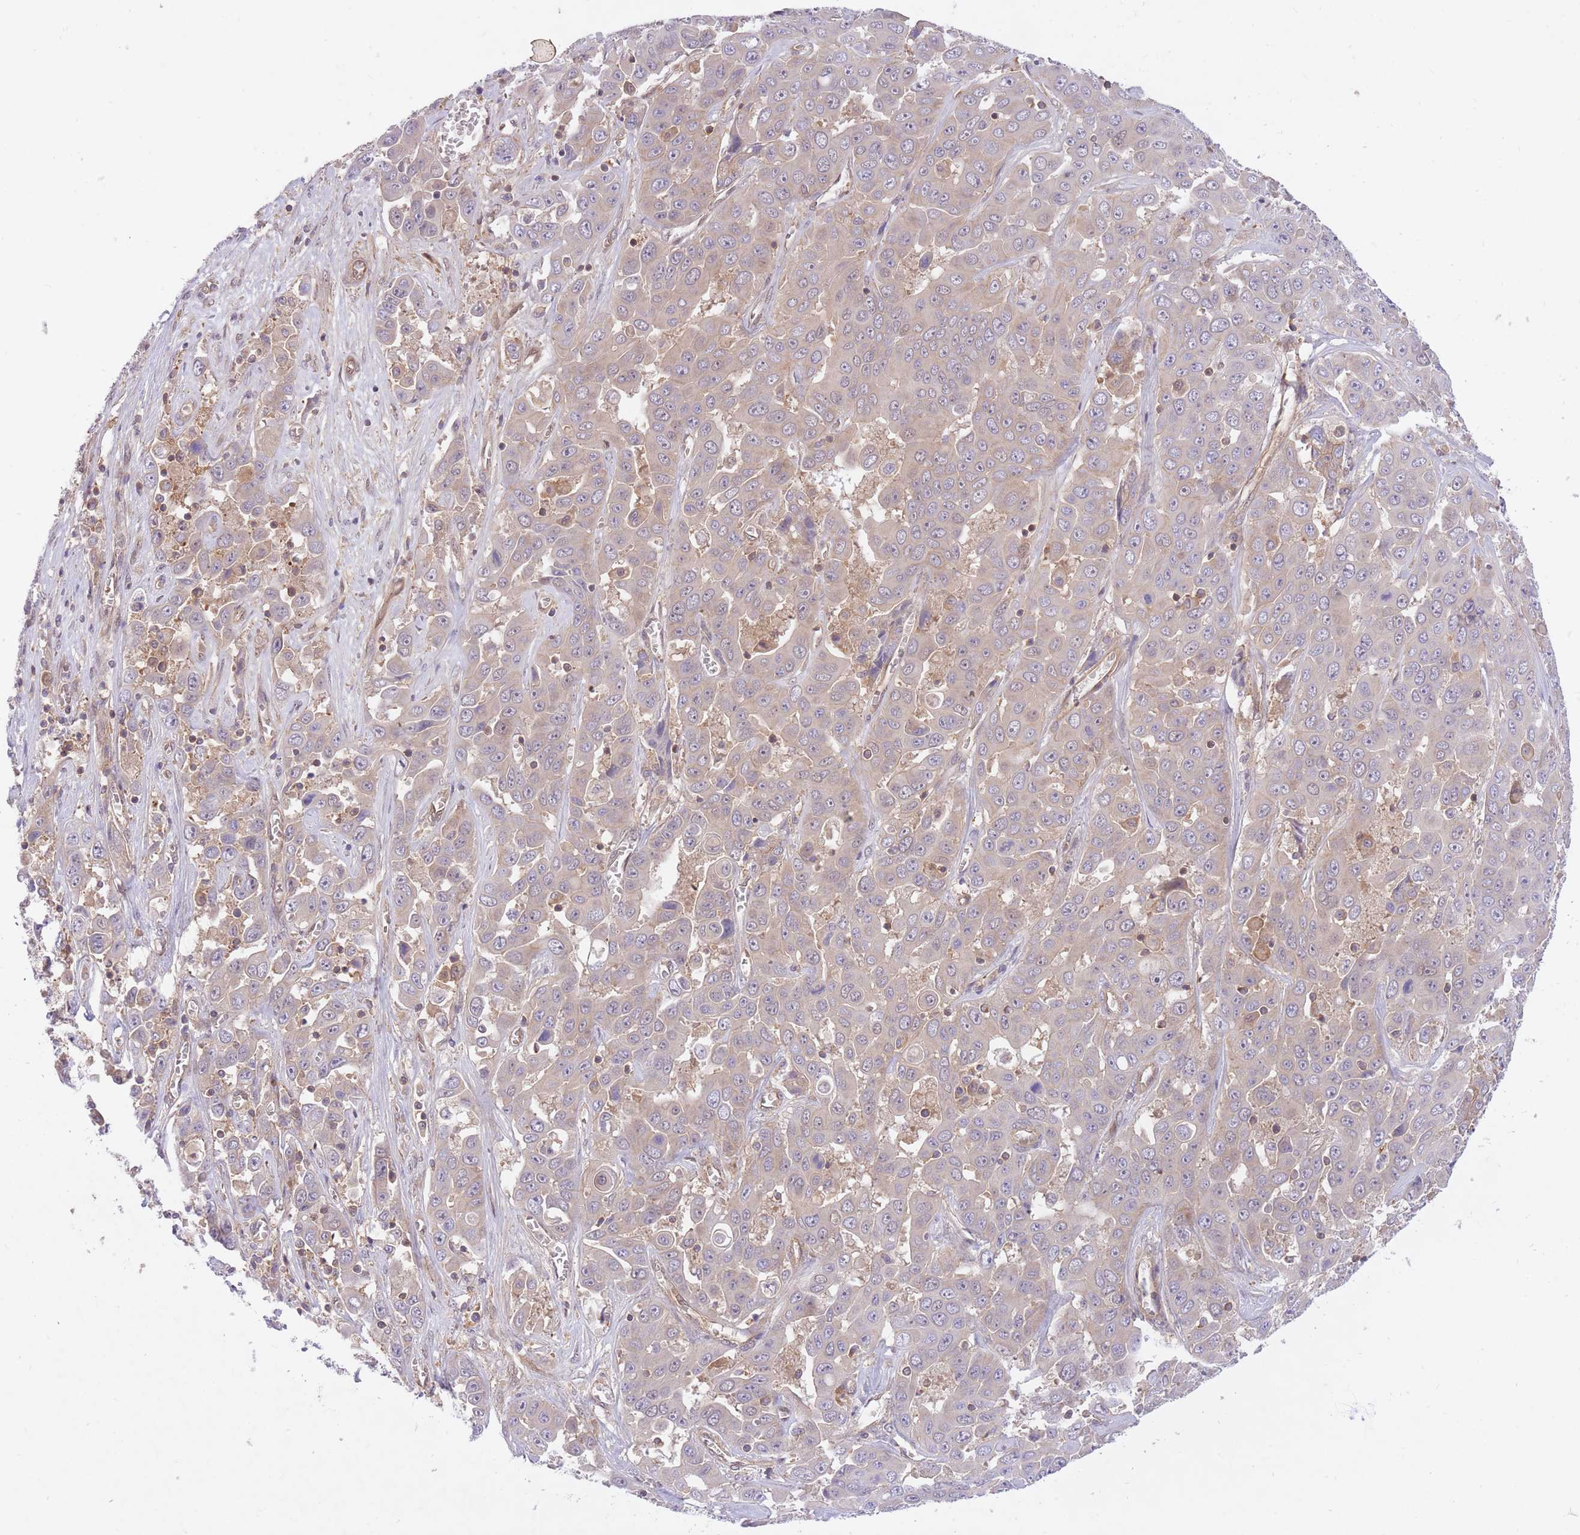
{"staining": {"intensity": "negative", "quantity": "none", "location": "none"}, "tissue": "liver cancer", "cell_type": "Tumor cells", "image_type": "cancer", "snomed": [{"axis": "morphology", "description": "Cholangiocarcinoma"}, {"axis": "topography", "description": "Liver"}], "caption": "The image reveals no staining of tumor cells in liver cancer.", "gene": "PREP", "patient": {"sex": "female", "age": 52}}